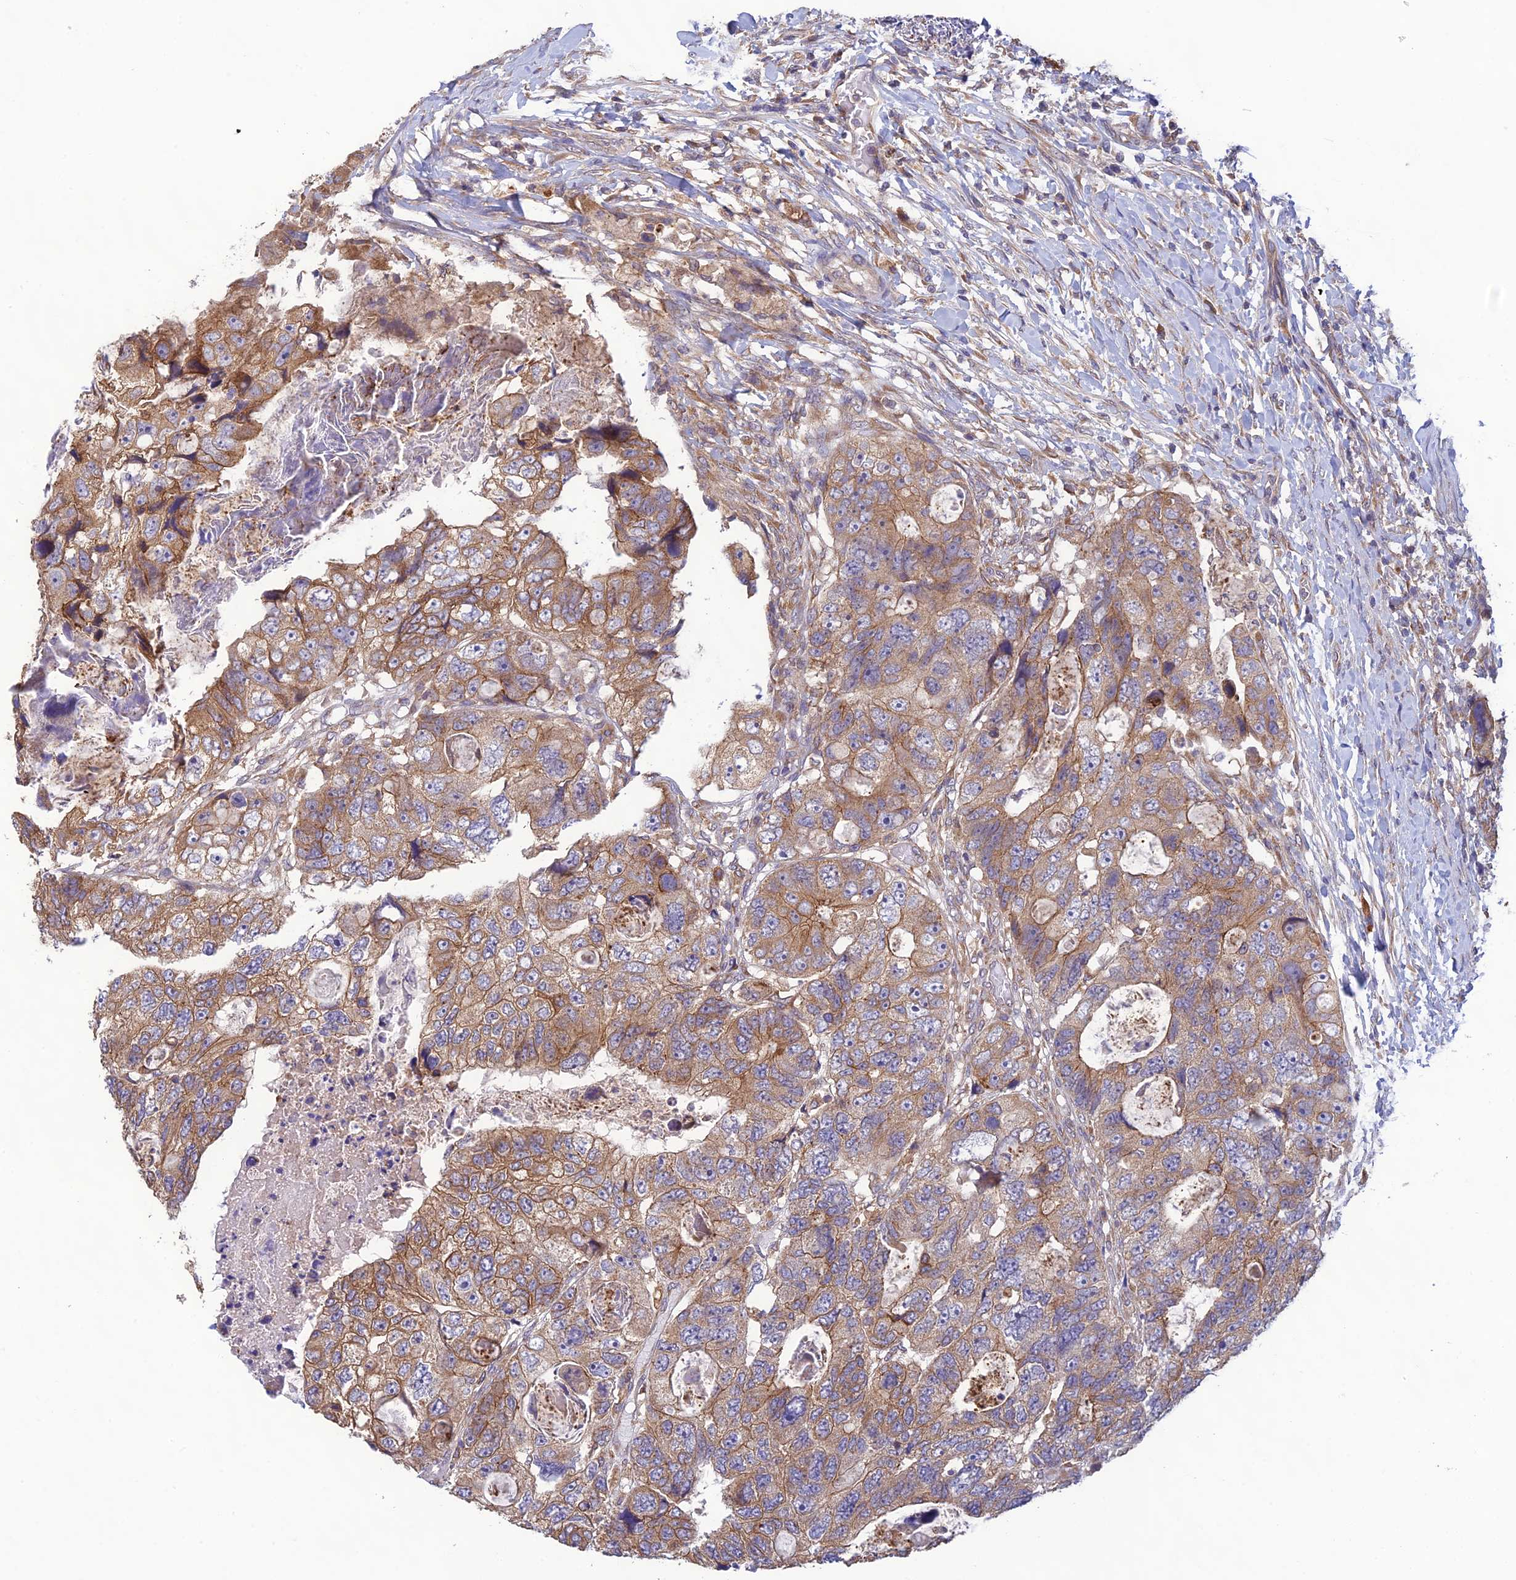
{"staining": {"intensity": "moderate", "quantity": ">75%", "location": "cytoplasmic/membranous"}, "tissue": "colorectal cancer", "cell_type": "Tumor cells", "image_type": "cancer", "snomed": [{"axis": "morphology", "description": "Adenocarcinoma, NOS"}, {"axis": "topography", "description": "Rectum"}], "caption": "IHC of human colorectal cancer (adenocarcinoma) shows medium levels of moderate cytoplasmic/membranous expression in about >75% of tumor cells. (Brightfield microscopy of DAB IHC at high magnification).", "gene": "MRNIP", "patient": {"sex": "male", "age": 59}}